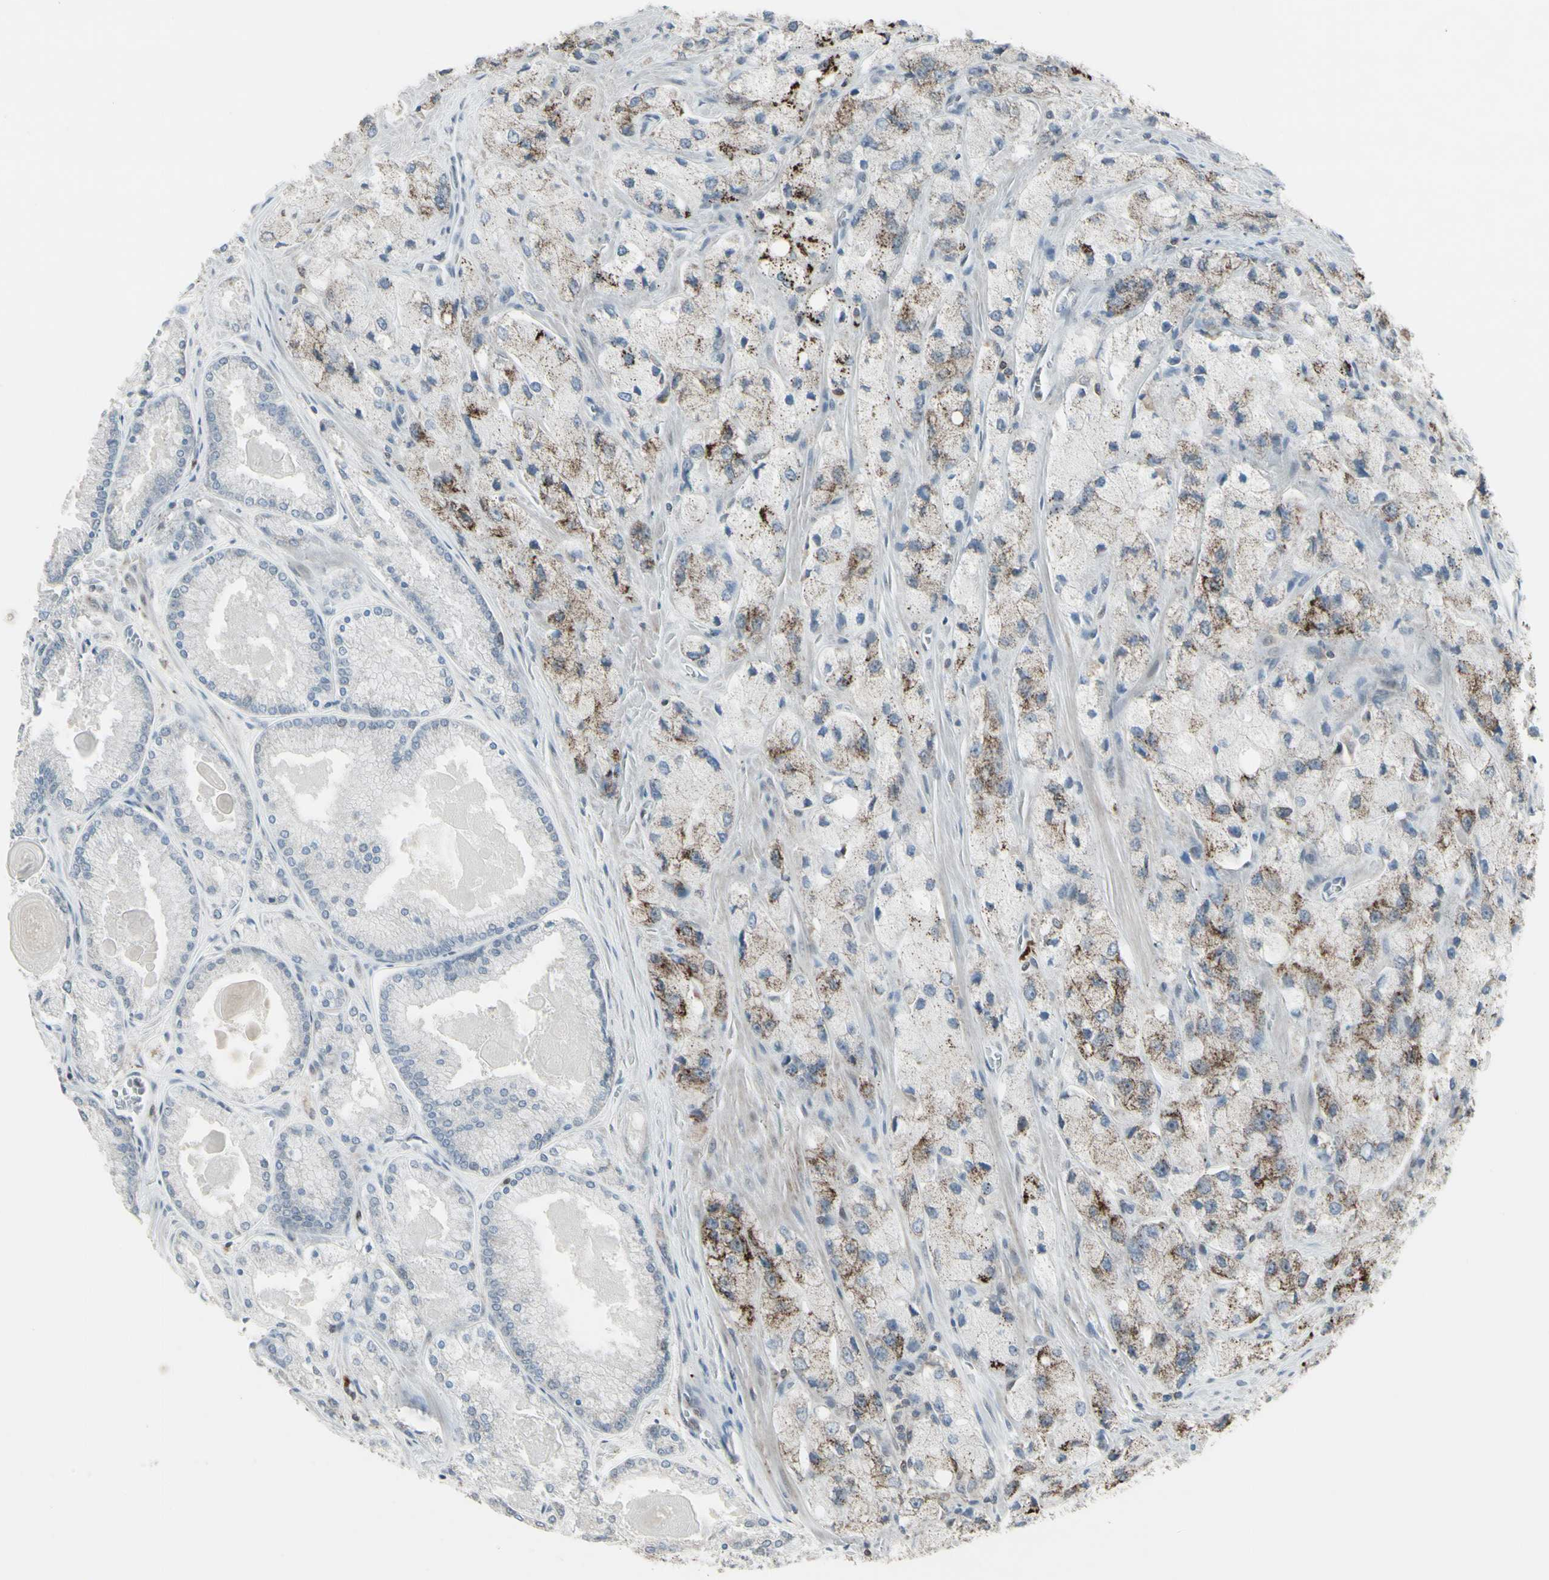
{"staining": {"intensity": "strong", "quantity": "25%-75%", "location": "cytoplasmic/membranous"}, "tissue": "prostate cancer", "cell_type": "Tumor cells", "image_type": "cancer", "snomed": [{"axis": "morphology", "description": "Adenocarcinoma, High grade"}, {"axis": "topography", "description": "Prostate"}], "caption": "Tumor cells demonstrate high levels of strong cytoplasmic/membranous staining in approximately 25%-75% of cells in prostate cancer (adenocarcinoma (high-grade)). The protein of interest is shown in brown color, while the nuclei are stained blue.", "gene": "SAMSN1", "patient": {"sex": "male", "age": 58}}